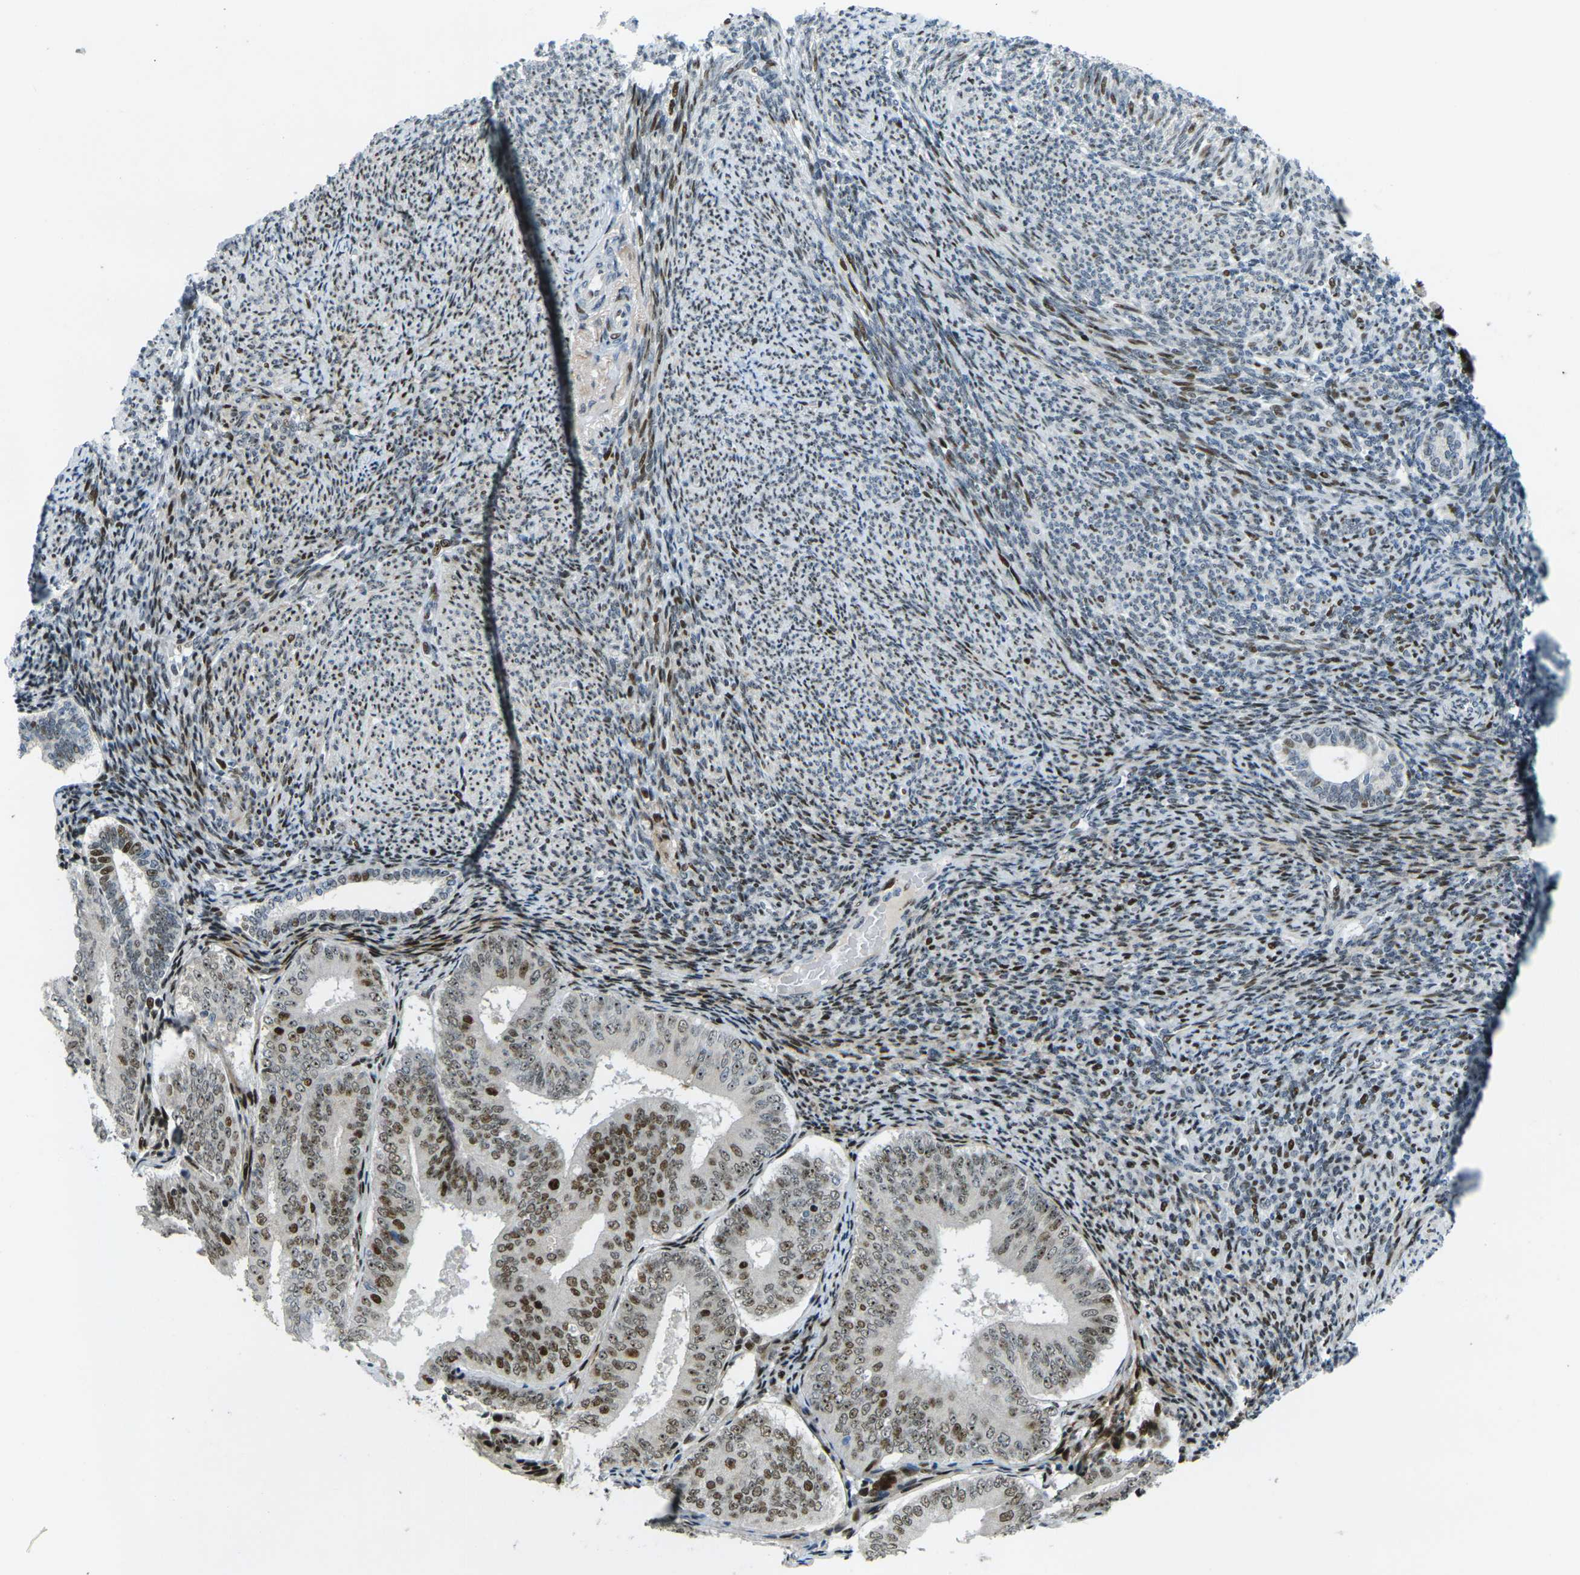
{"staining": {"intensity": "strong", "quantity": ">75%", "location": "nuclear"}, "tissue": "endometrial cancer", "cell_type": "Tumor cells", "image_type": "cancer", "snomed": [{"axis": "morphology", "description": "Adenocarcinoma, NOS"}, {"axis": "topography", "description": "Endometrium"}], "caption": "Endometrial adenocarcinoma stained with a protein marker exhibits strong staining in tumor cells.", "gene": "UBE2C", "patient": {"sex": "female", "age": 63}}